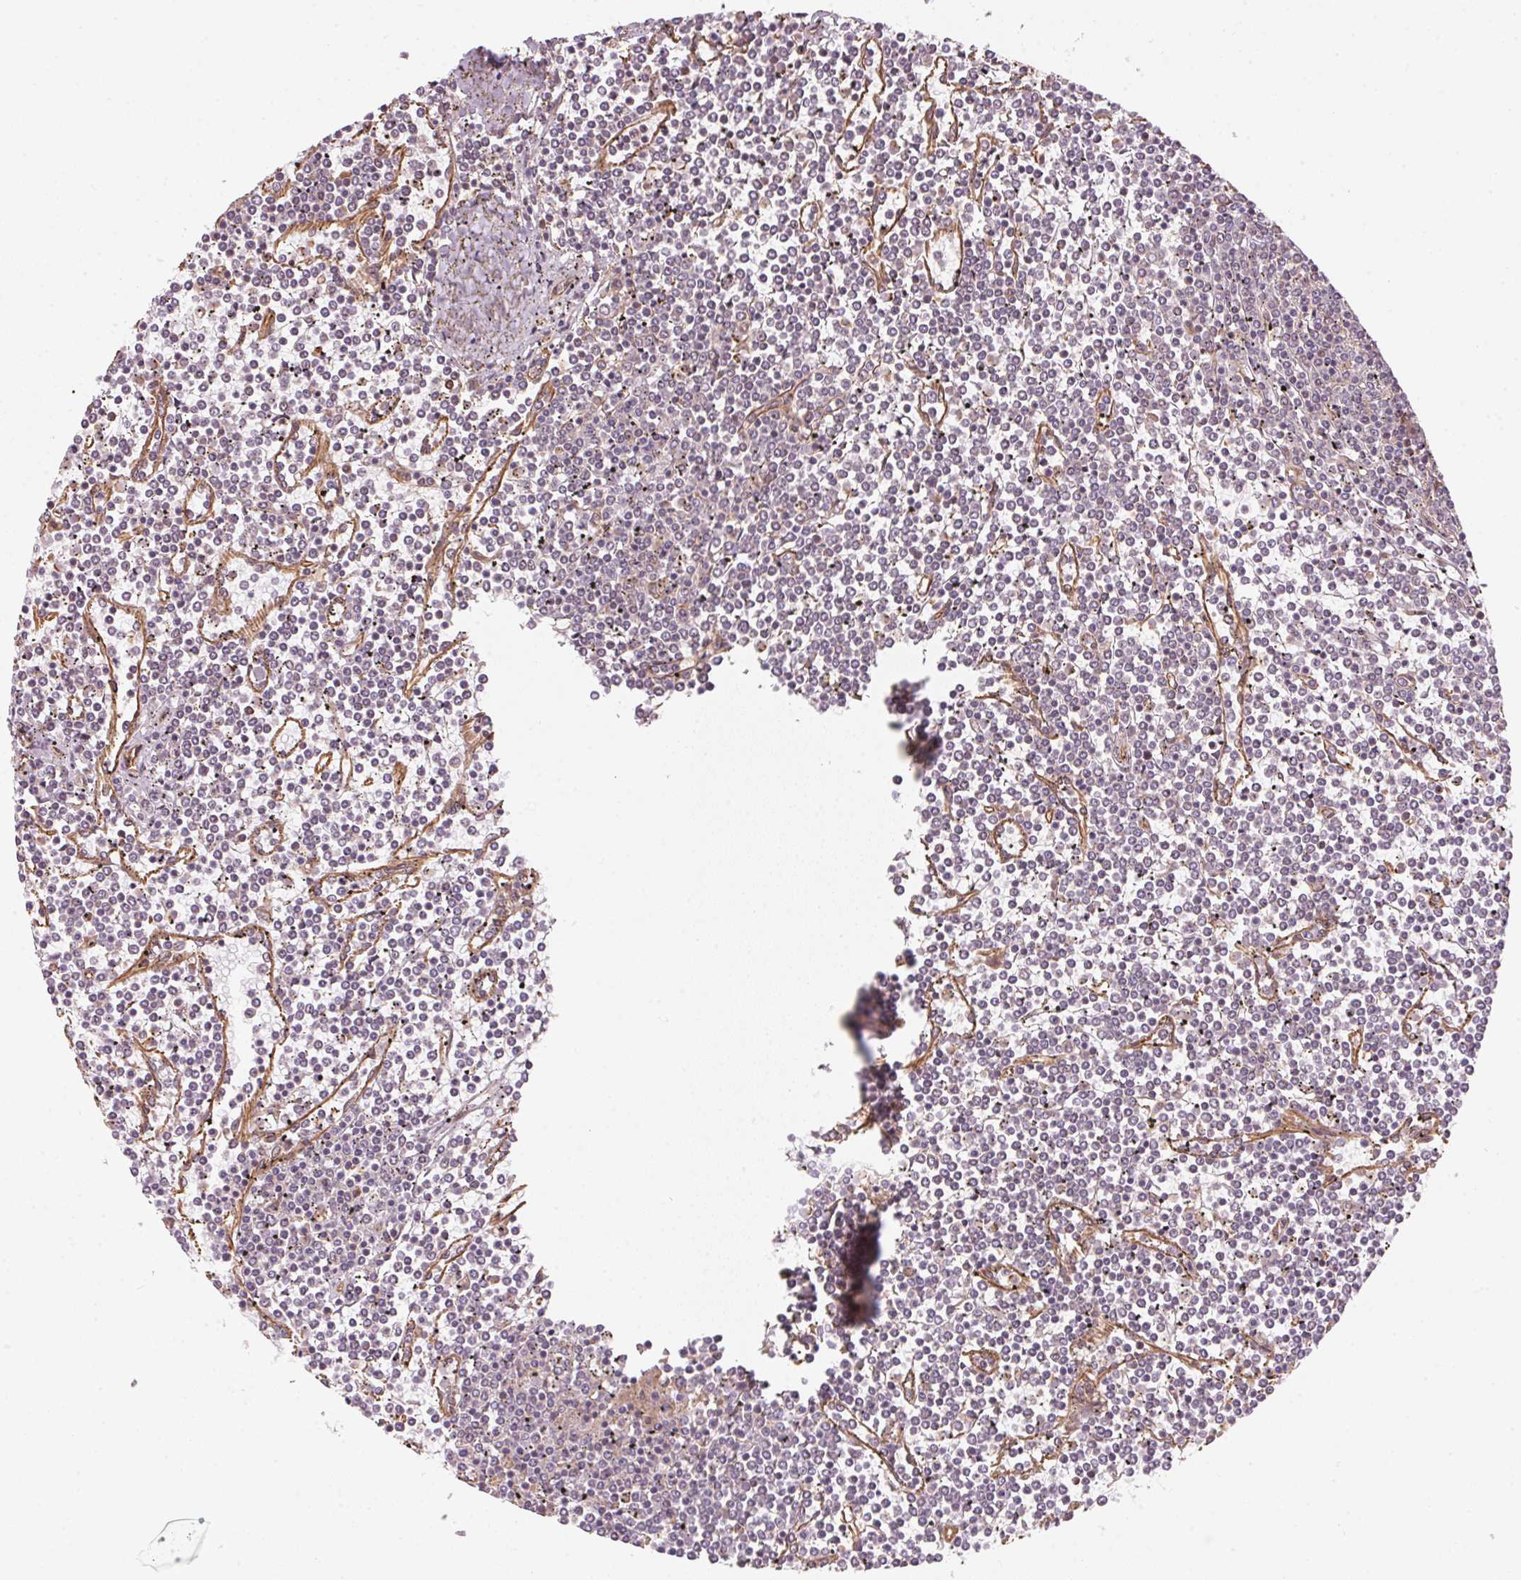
{"staining": {"intensity": "negative", "quantity": "none", "location": "none"}, "tissue": "lymphoma", "cell_type": "Tumor cells", "image_type": "cancer", "snomed": [{"axis": "morphology", "description": "Malignant lymphoma, non-Hodgkin's type, Low grade"}, {"axis": "topography", "description": "Spleen"}], "caption": "Low-grade malignant lymphoma, non-Hodgkin's type stained for a protein using immunohistochemistry (IHC) reveals no positivity tumor cells.", "gene": "FOXR2", "patient": {"sex": "female", "age": 19}}